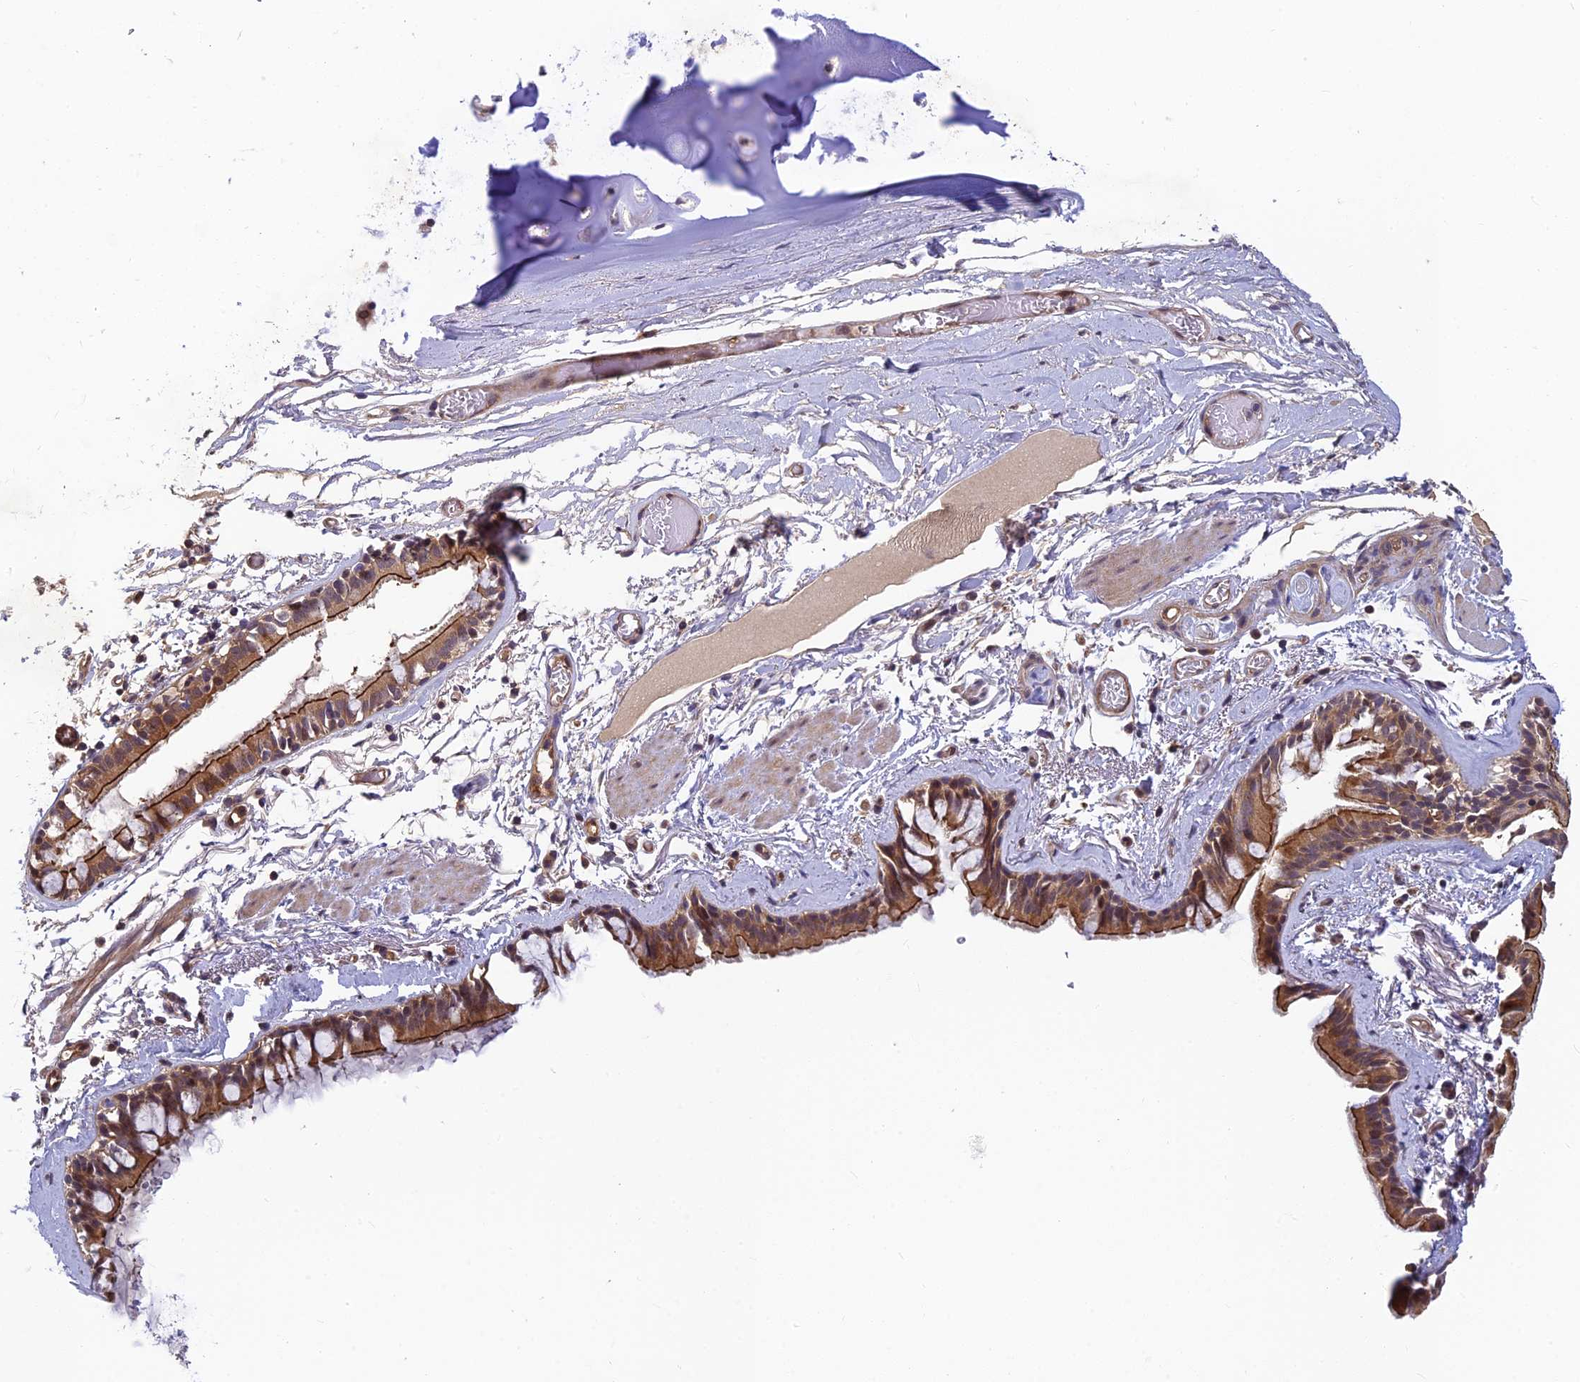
{"staining": {"intensity": "moderate", "quantity": ">75%", "location": "cytoplasmic/membranous"}, "tissue": "bronchus", "cell_type": "Respiratory epithelial cells", "image_type": "normal", "snomed": [{"axis": "morphology", "description": "Normal tissue, NOS"}, {"axis": "topography", "description": "Cartilage tissue"}], "caption": "IHC micrograph of unremarkable human bronchus stained for a protein (brown), which reveals medium levels of moderate cytoplasmic/membranous staining in approximately >75% of respiratory epithelial cells.", "gene": "PIKFYVE", "patient": {"sex": "male", "age": 63}}